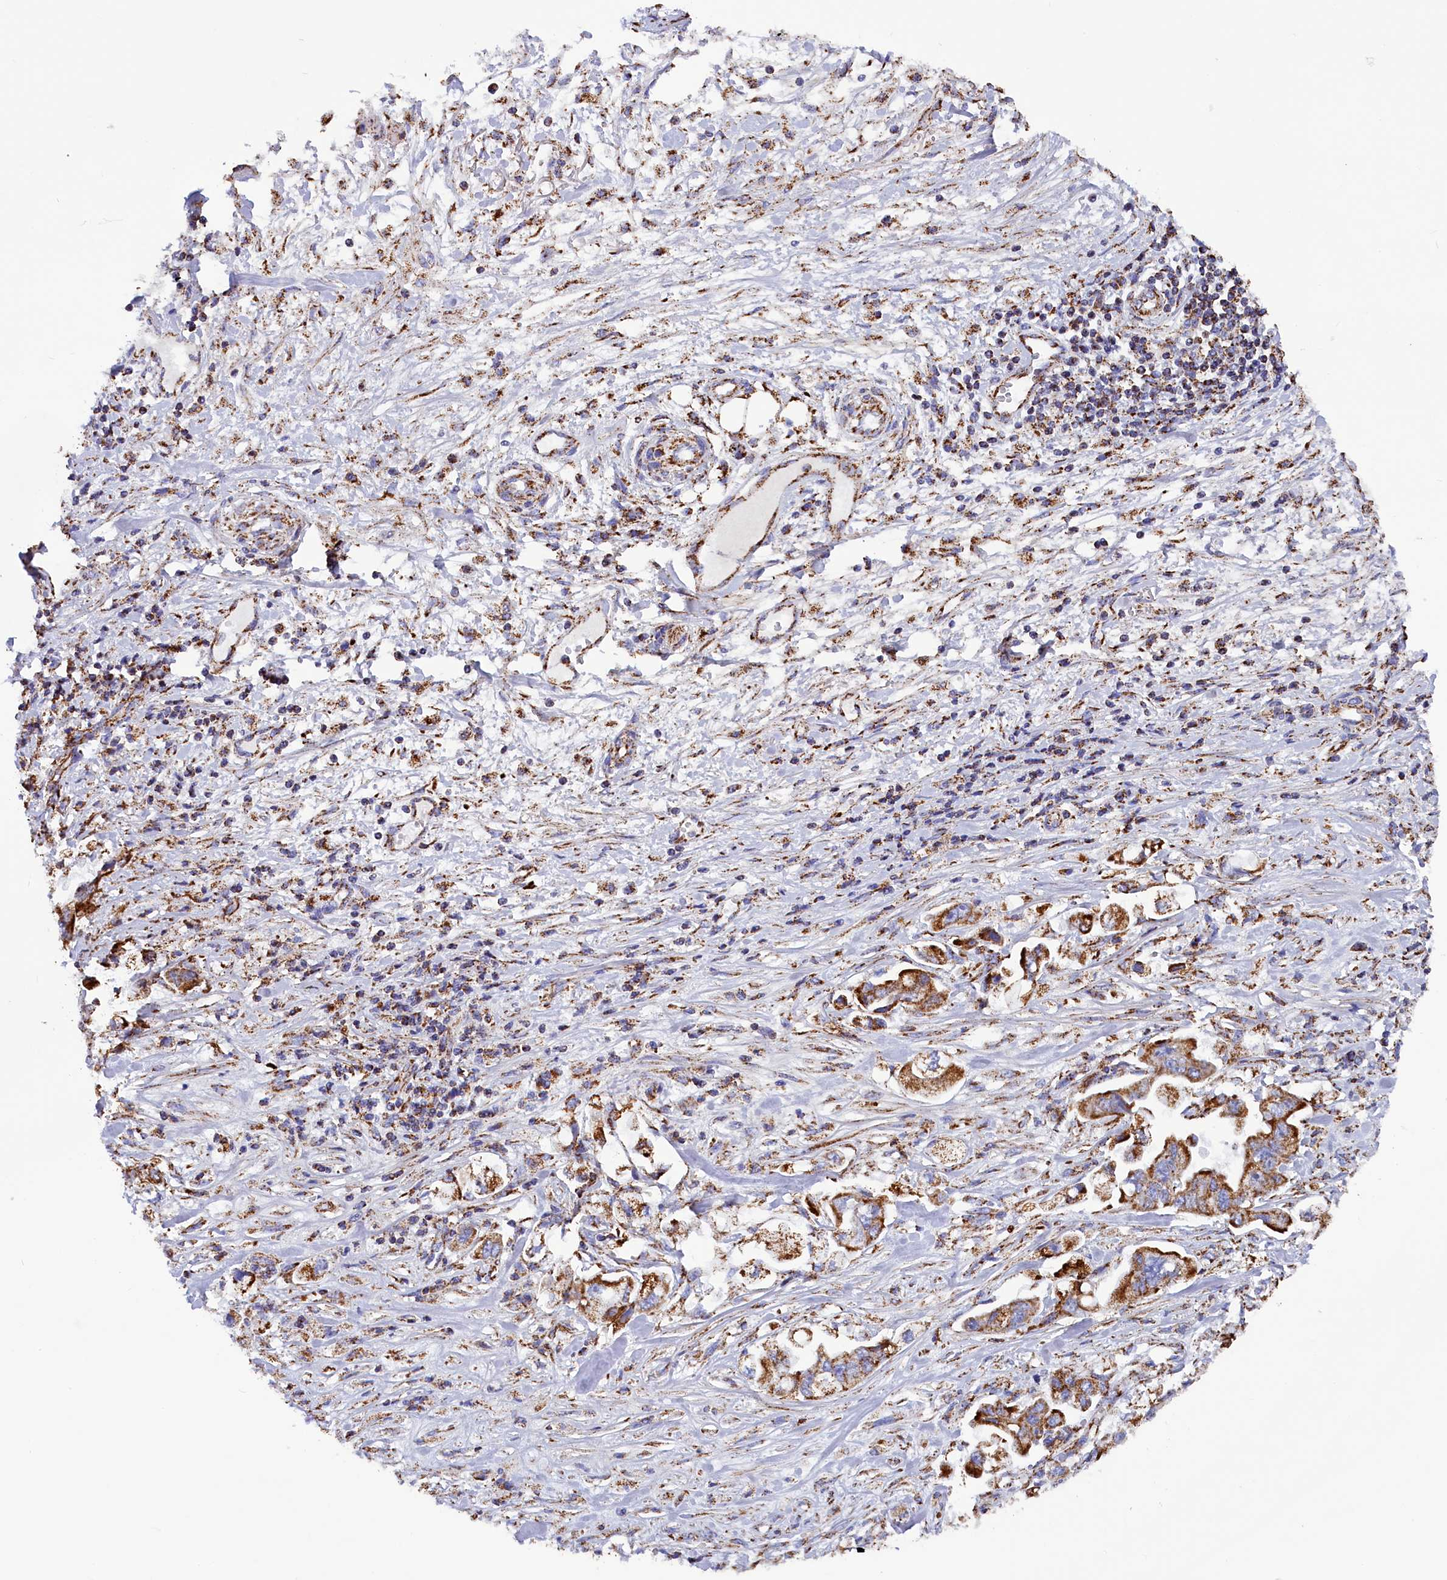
{"staining": {"intensity": "strong", "quantity": ">75%", "location": "cytoplasmic/membranous"}, "tissue": "stomach cancer", "cell_type": "Tumor cells", "image_type": "cancer", "snomed": [{"axis": "morphology", "description": "Adenocarcinoma, NOS"}, {"axis": "topography", "description": "Stomach"}], "caption": "The immunohistochemical stain highlights strong cytoplasmic/membranous positivity in tumor cells of stomach adenocarcinoma tissue.", "gene": "SLC39A3", "patient": {"sex": "male", "age": 62}}